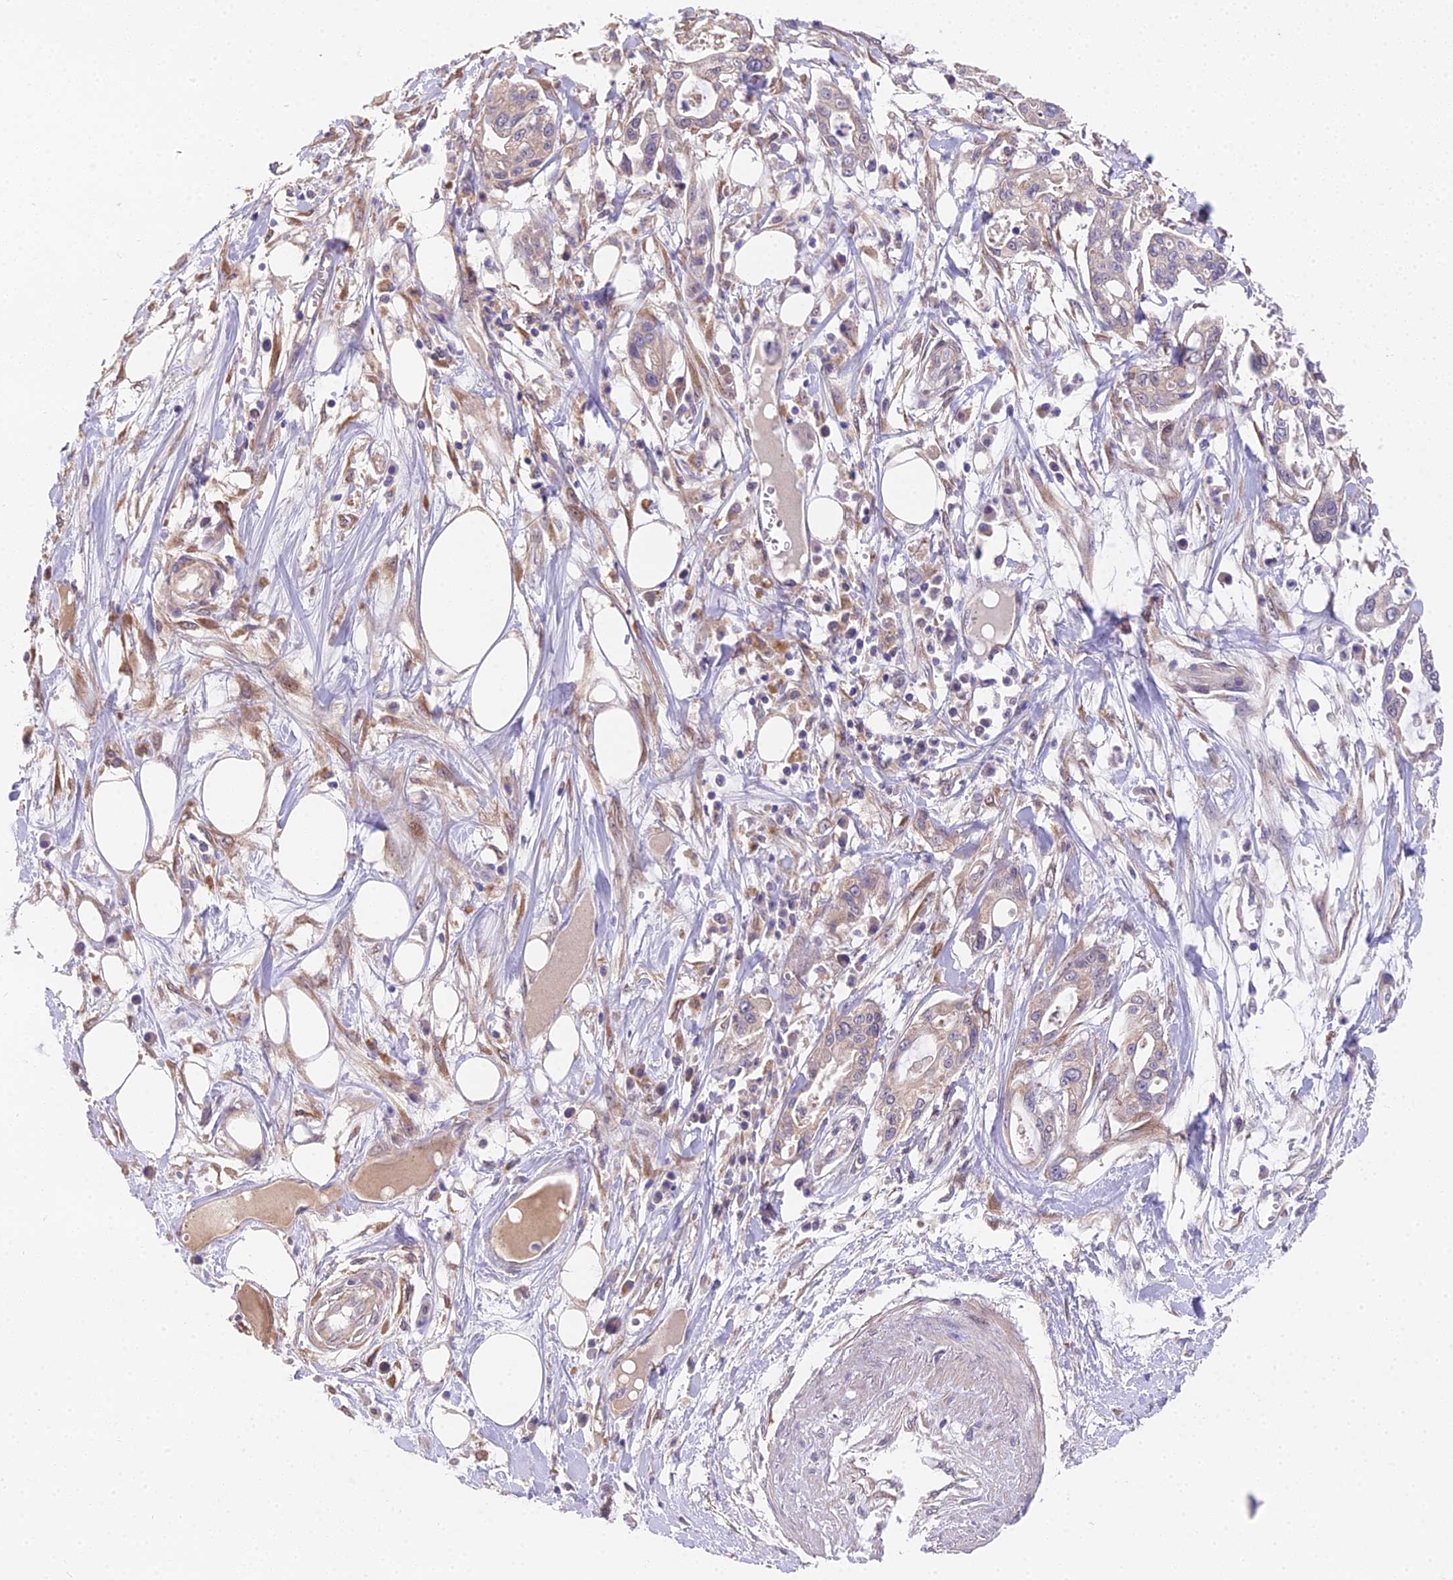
{"staining": {"intensity": "negative", "quantity": "none", "location": "none"}, "tissue": "pancreatic cancer", "cell_type": "Tumor cells", "image_type": "cancer", "snomed": [{"axis": "morphology", "description": "Adenocarcinoma, NOS"}, {"axis": "topography", "description": "Pancreas"}], "caption": "This is an IHC histopathology image of pancreatic adenocarcinoma. There is no expression in tumor cells.", "gene": "PUS10", "patient": {"sex": "male", "age": 68}}